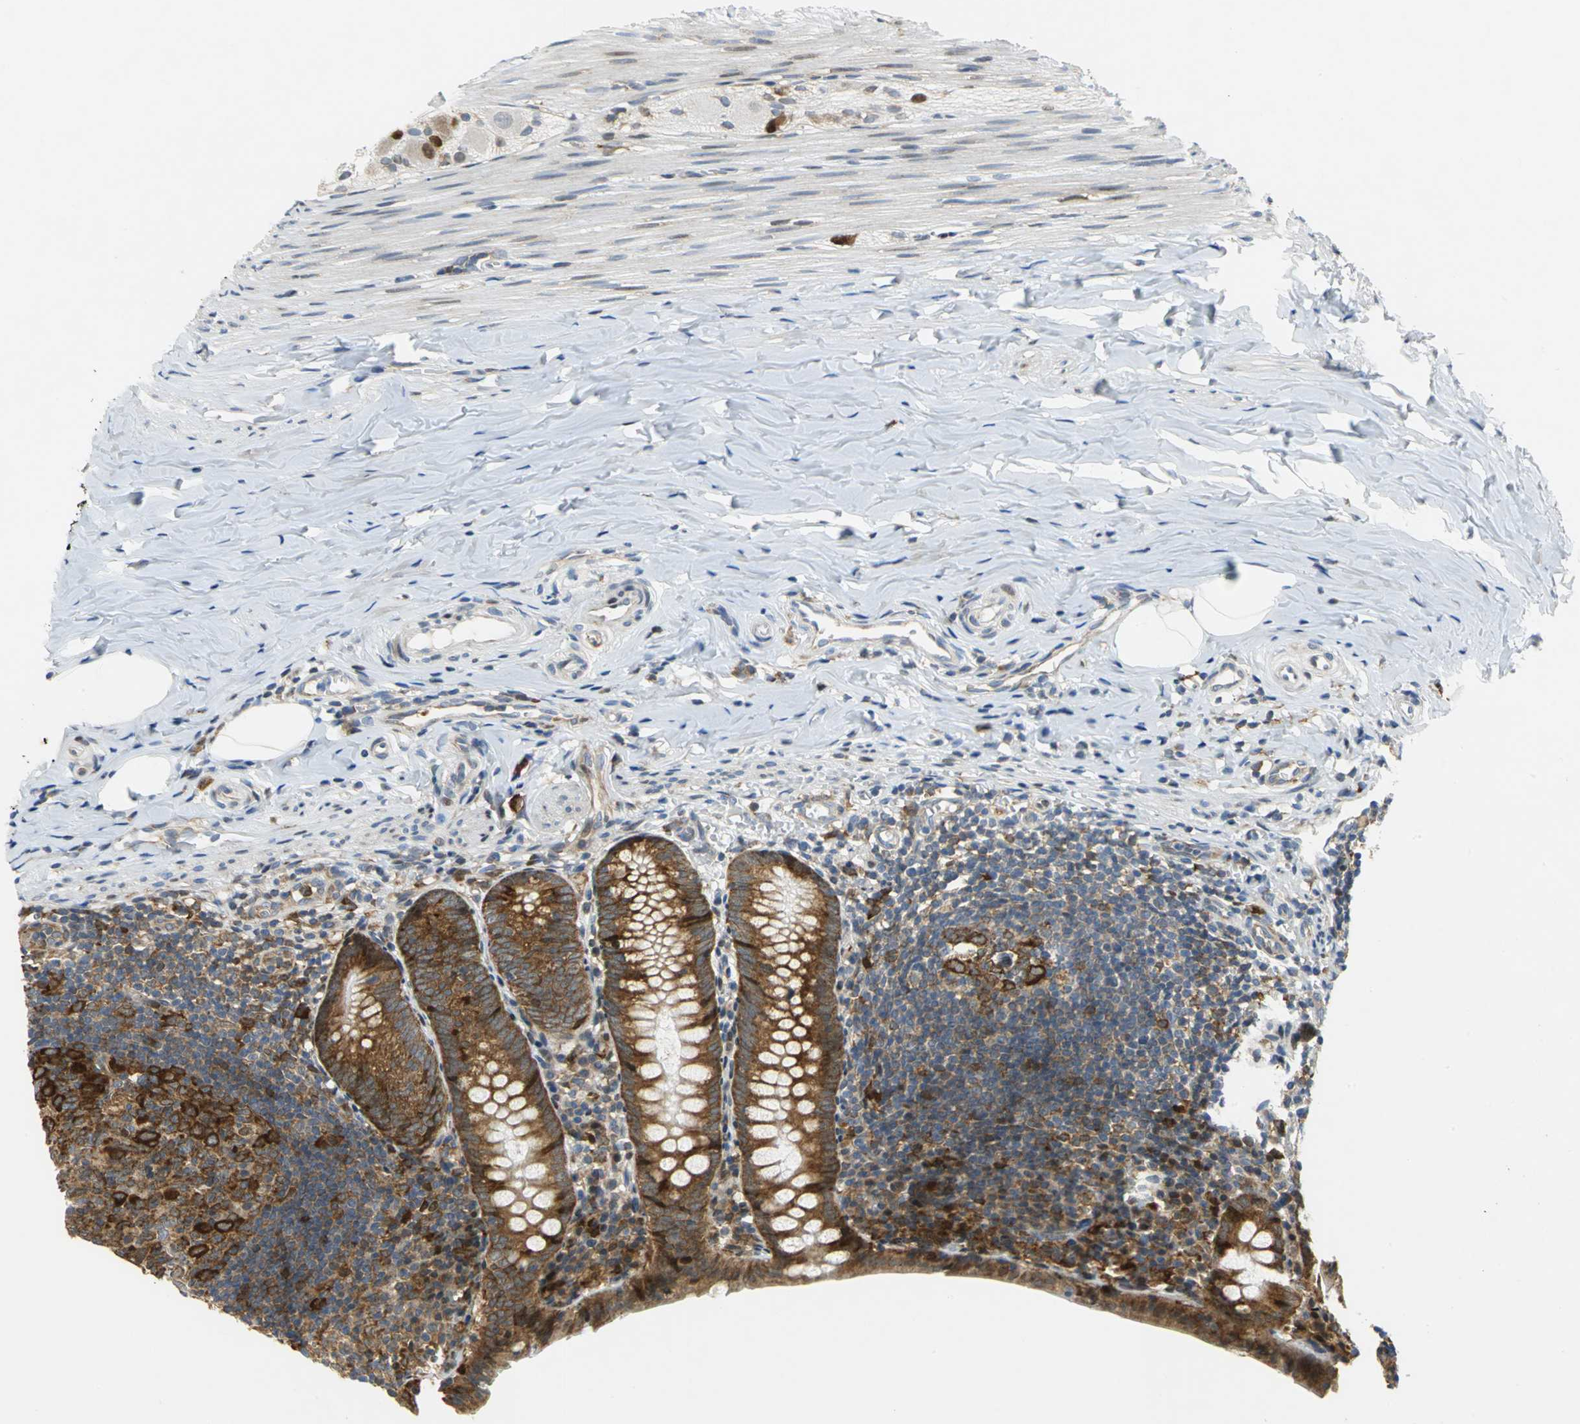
{"staining": {"intensity": "strong", "quantity": ">75%", "location": "cytoplasmic/membranous"}, "tissue": "appendix", "cell_type": "Glandular cells", "image_type": "normal", "snomed": [{"axis": "morphology", "description": "Normal tissue, NOS"}, {"axis": "topography", "description": "Appendix"}], "caption": "Brown immunohistochemical staining in benign appendix shows strong cytoplasmic/membranous staining in approximately >75% of glandular cells.", "gene": "YBX1", "patient": {"sex": "female", "age": 10}}